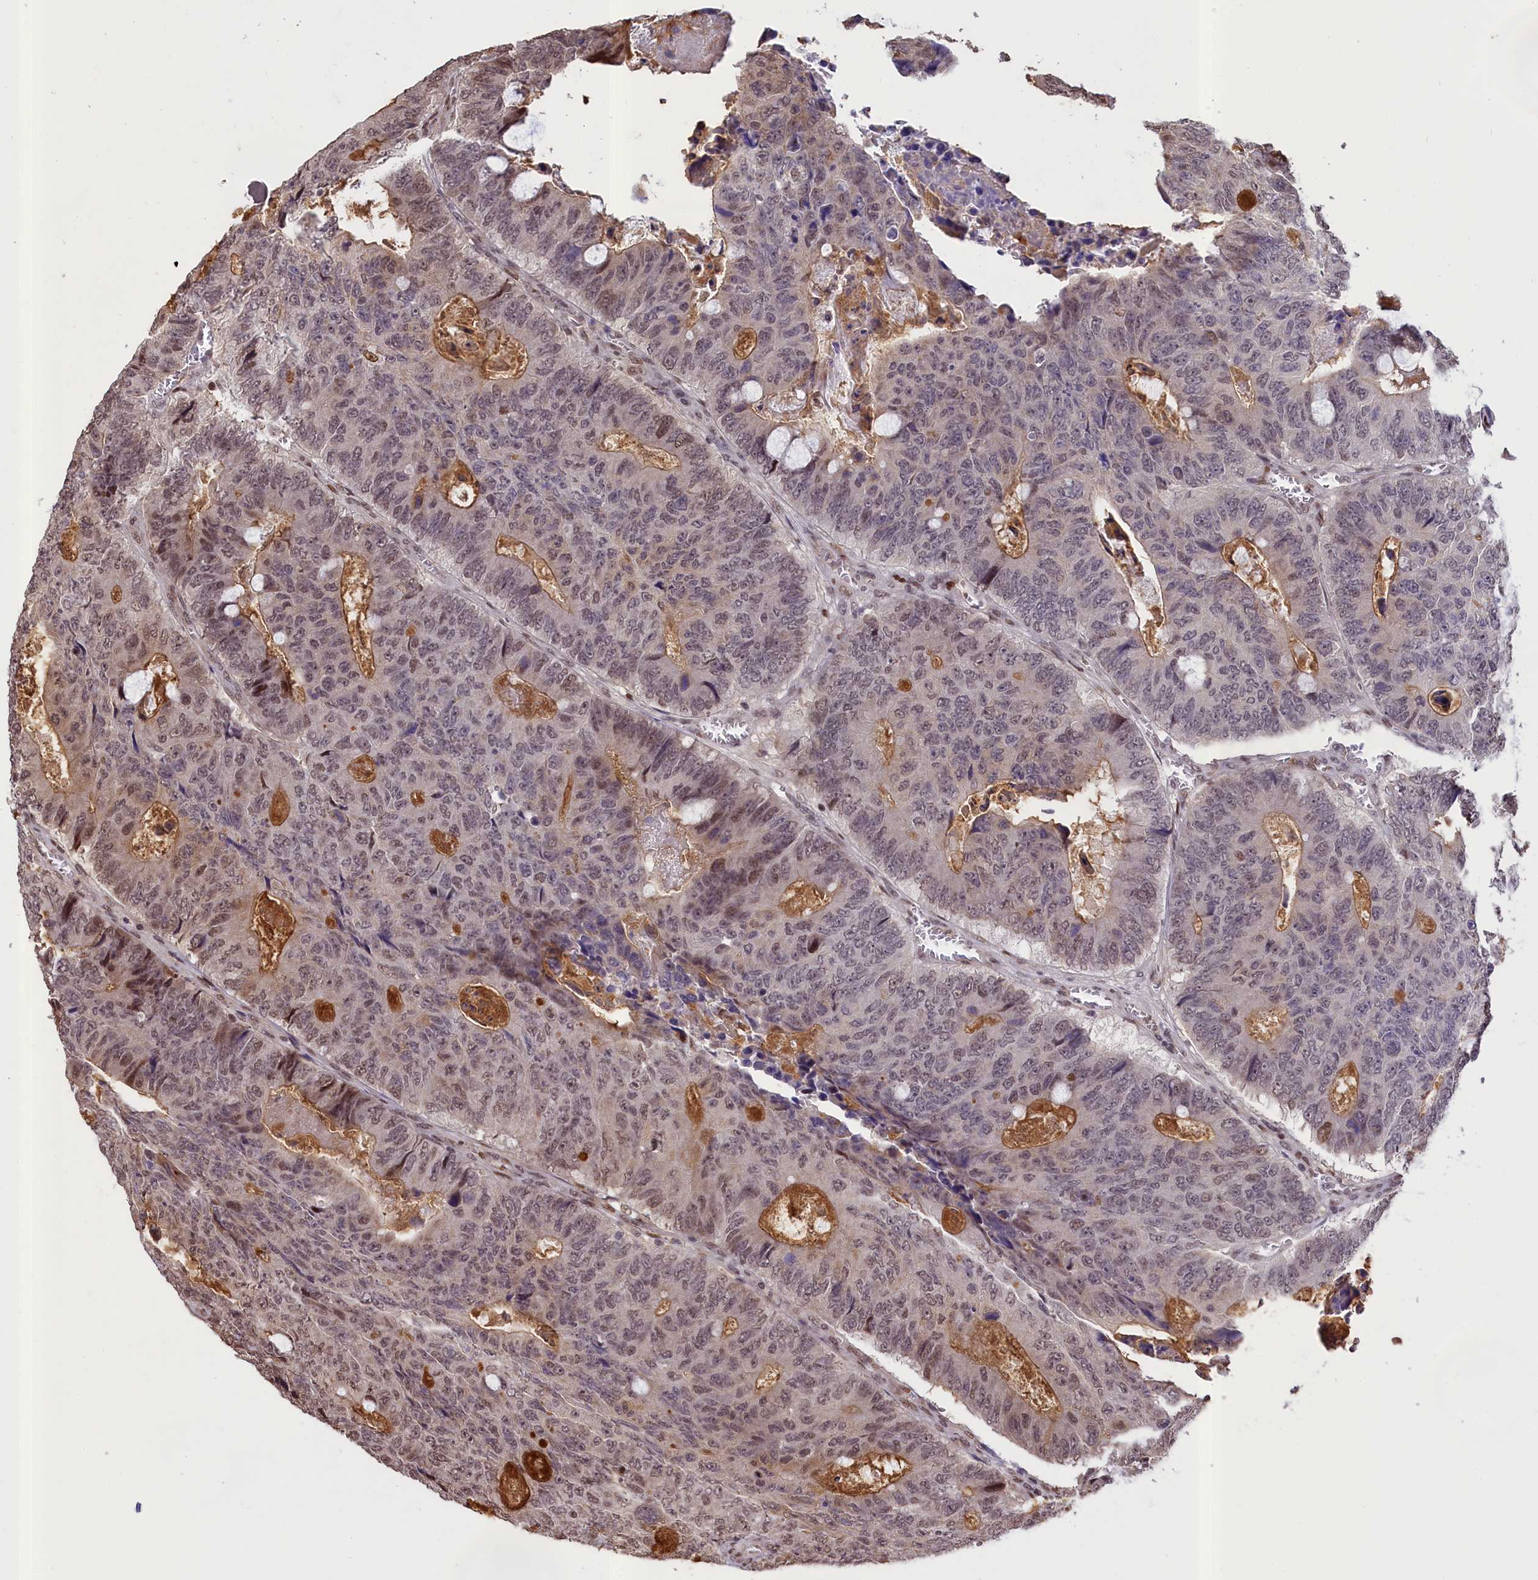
{"staining": {"intensity": "moderate", "quantity": "25%-75%", "location": "nuclear"}, "tissue": "colorectal cancer", "cell_type": "Tumor cells", "image_type": "cancer", "snomed": [{"axis": "morphology", "description": "Adenocarcinoma, NOS"}, {"axis": "topography", "description": "Colon"}], "caption": "Immunohistochemical staining of human colorectal cancer (adenocarcinoma) reveals medium levels of moderate nuclear protein staining in approximately 25%-75% of tumor cells. The protein of interest is shown in brown color, while the nuclei are stained blue.", "gene": "RELB", "patient": {"sex": "male", "age": 87}}